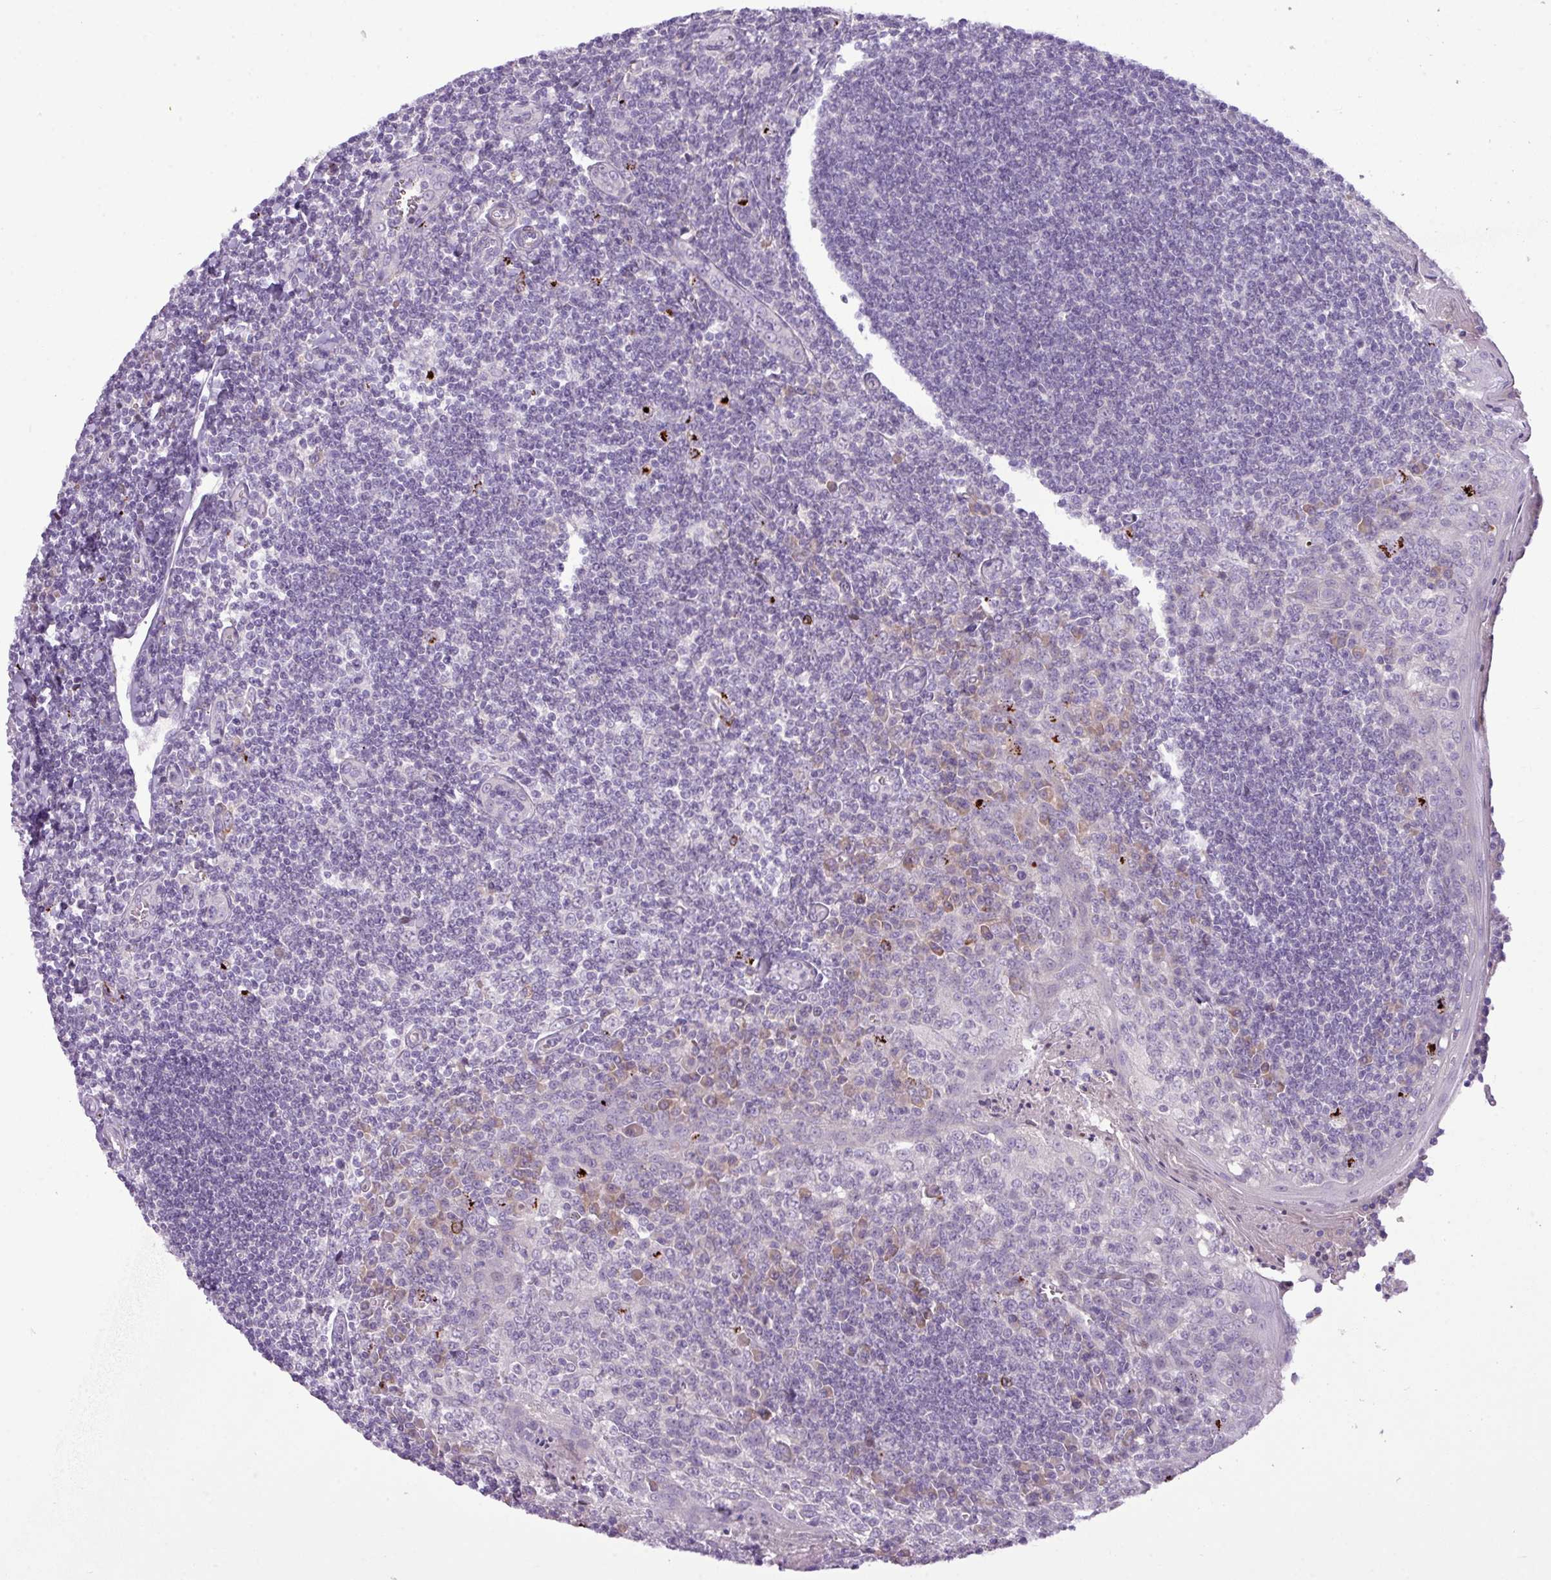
{"staining": {"intensity": "moderate", "quantity": "<25%", "location": "cytoplasmic/membranous"}, "tissue": "tonsil", "cell_type": "Germinal center cells", "image_type": "normal", "snomed": [{"axis": "morphology", "description": "Normal tissue, NOS"}, {"axis": "topography", "description": "Tonsil"}], "caption": "Immunohistochemical staining of normal human tonsil demonstrates low levels of moderate cytoplasmic/membranous expression in approximately <25% of germinal center cells.", "gene": "IL17A", "patient": {"sex": "male", "age": 27}}